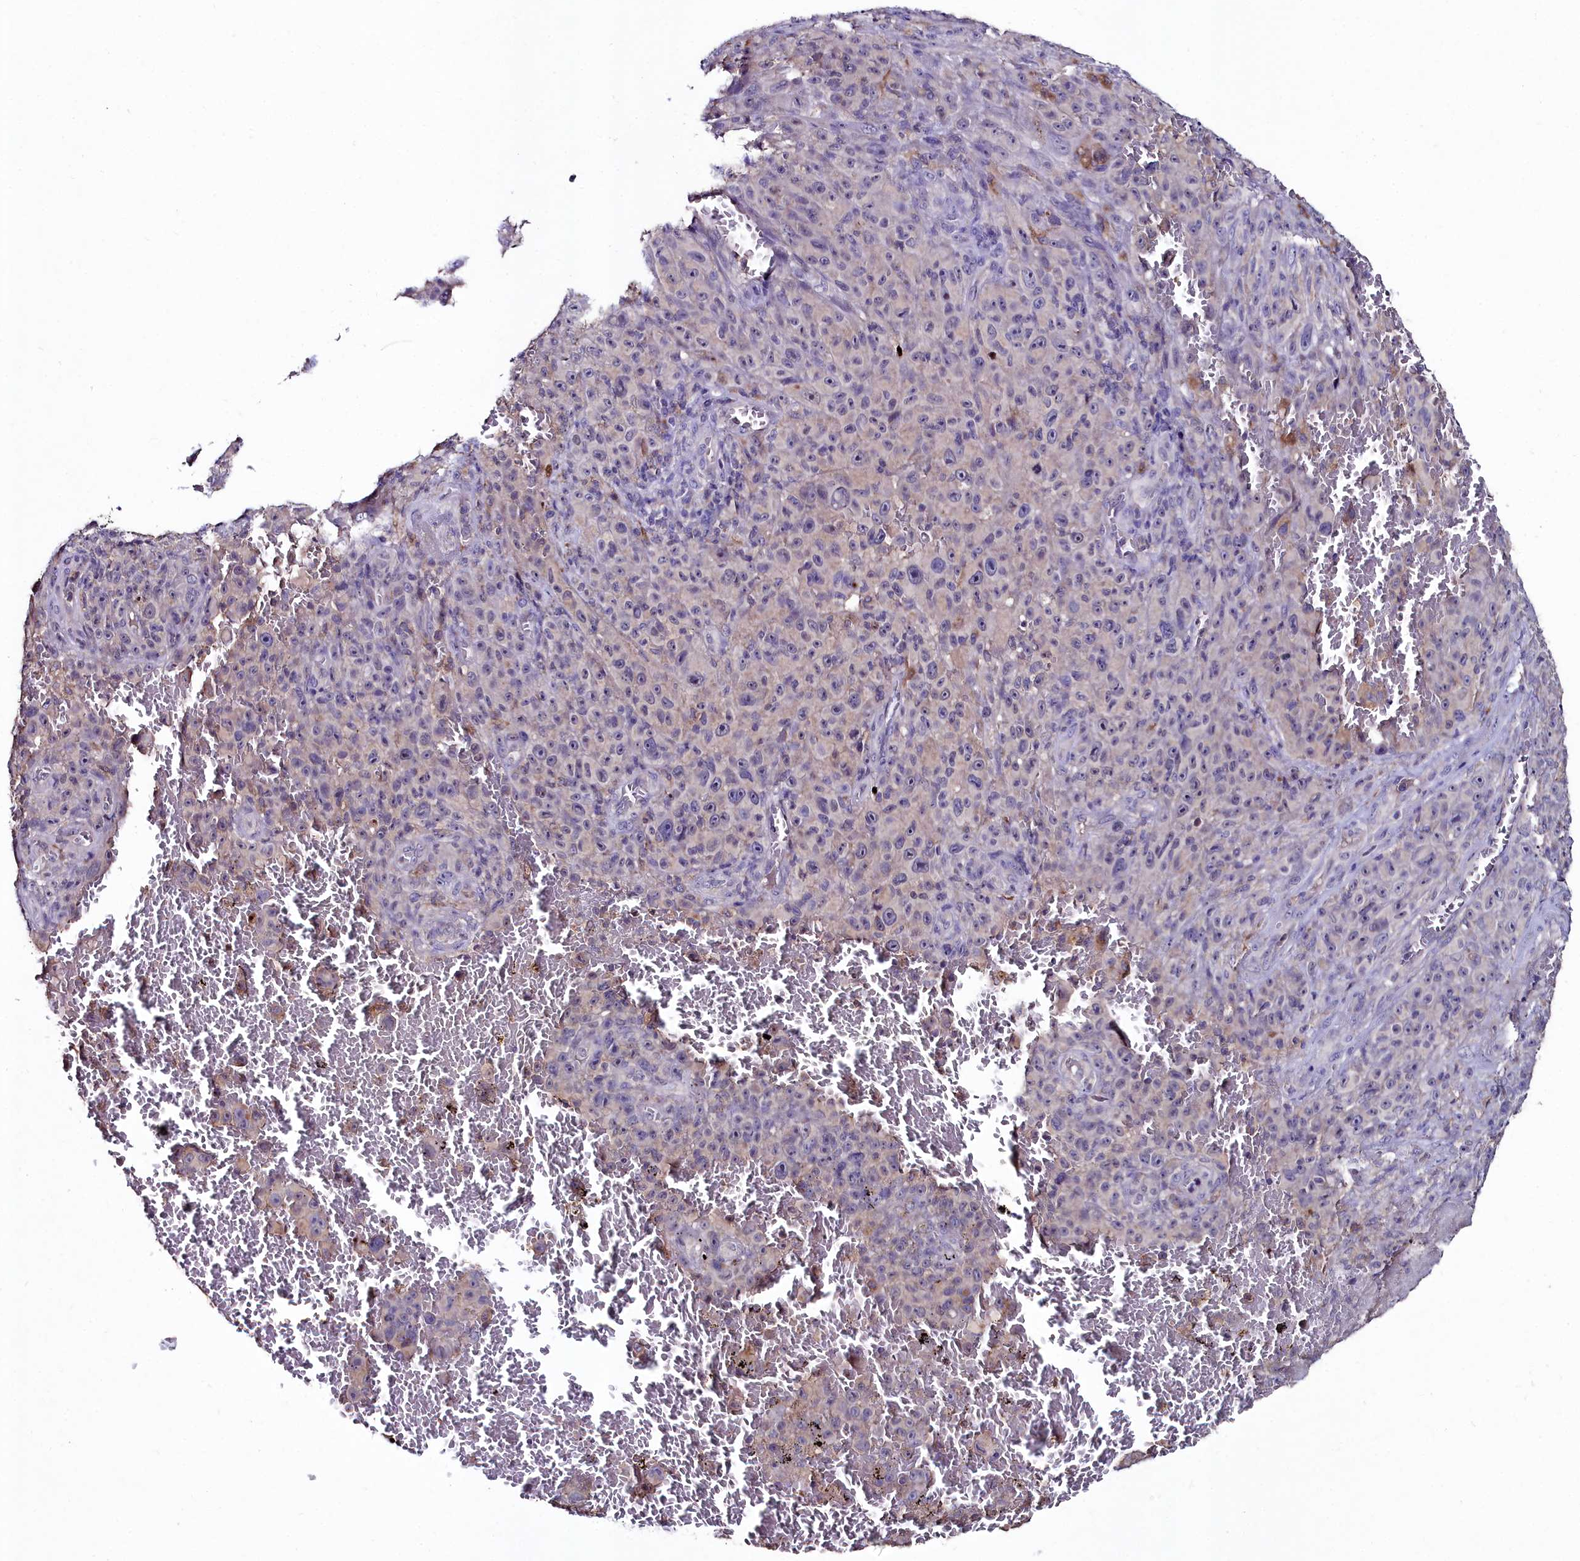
{"staining": {"intensity": "weak", "quantity": "<25%", "location": "cytoplasmic/membranous"}, "tissue": "melanoma", "cell_type": "Tumor cells", "image_type": "cancer", "snomed": [{"axis": "morphology", "description": "Malignant melanoma, NOS"}, {"axis": "topography", "description": "Skin"}], "caption": "The micrograph shows no significant expression in tumor cells of malignant melanoma.", "gene": "AMBRA1", "patient": {"sex": "female", "age": 82}}